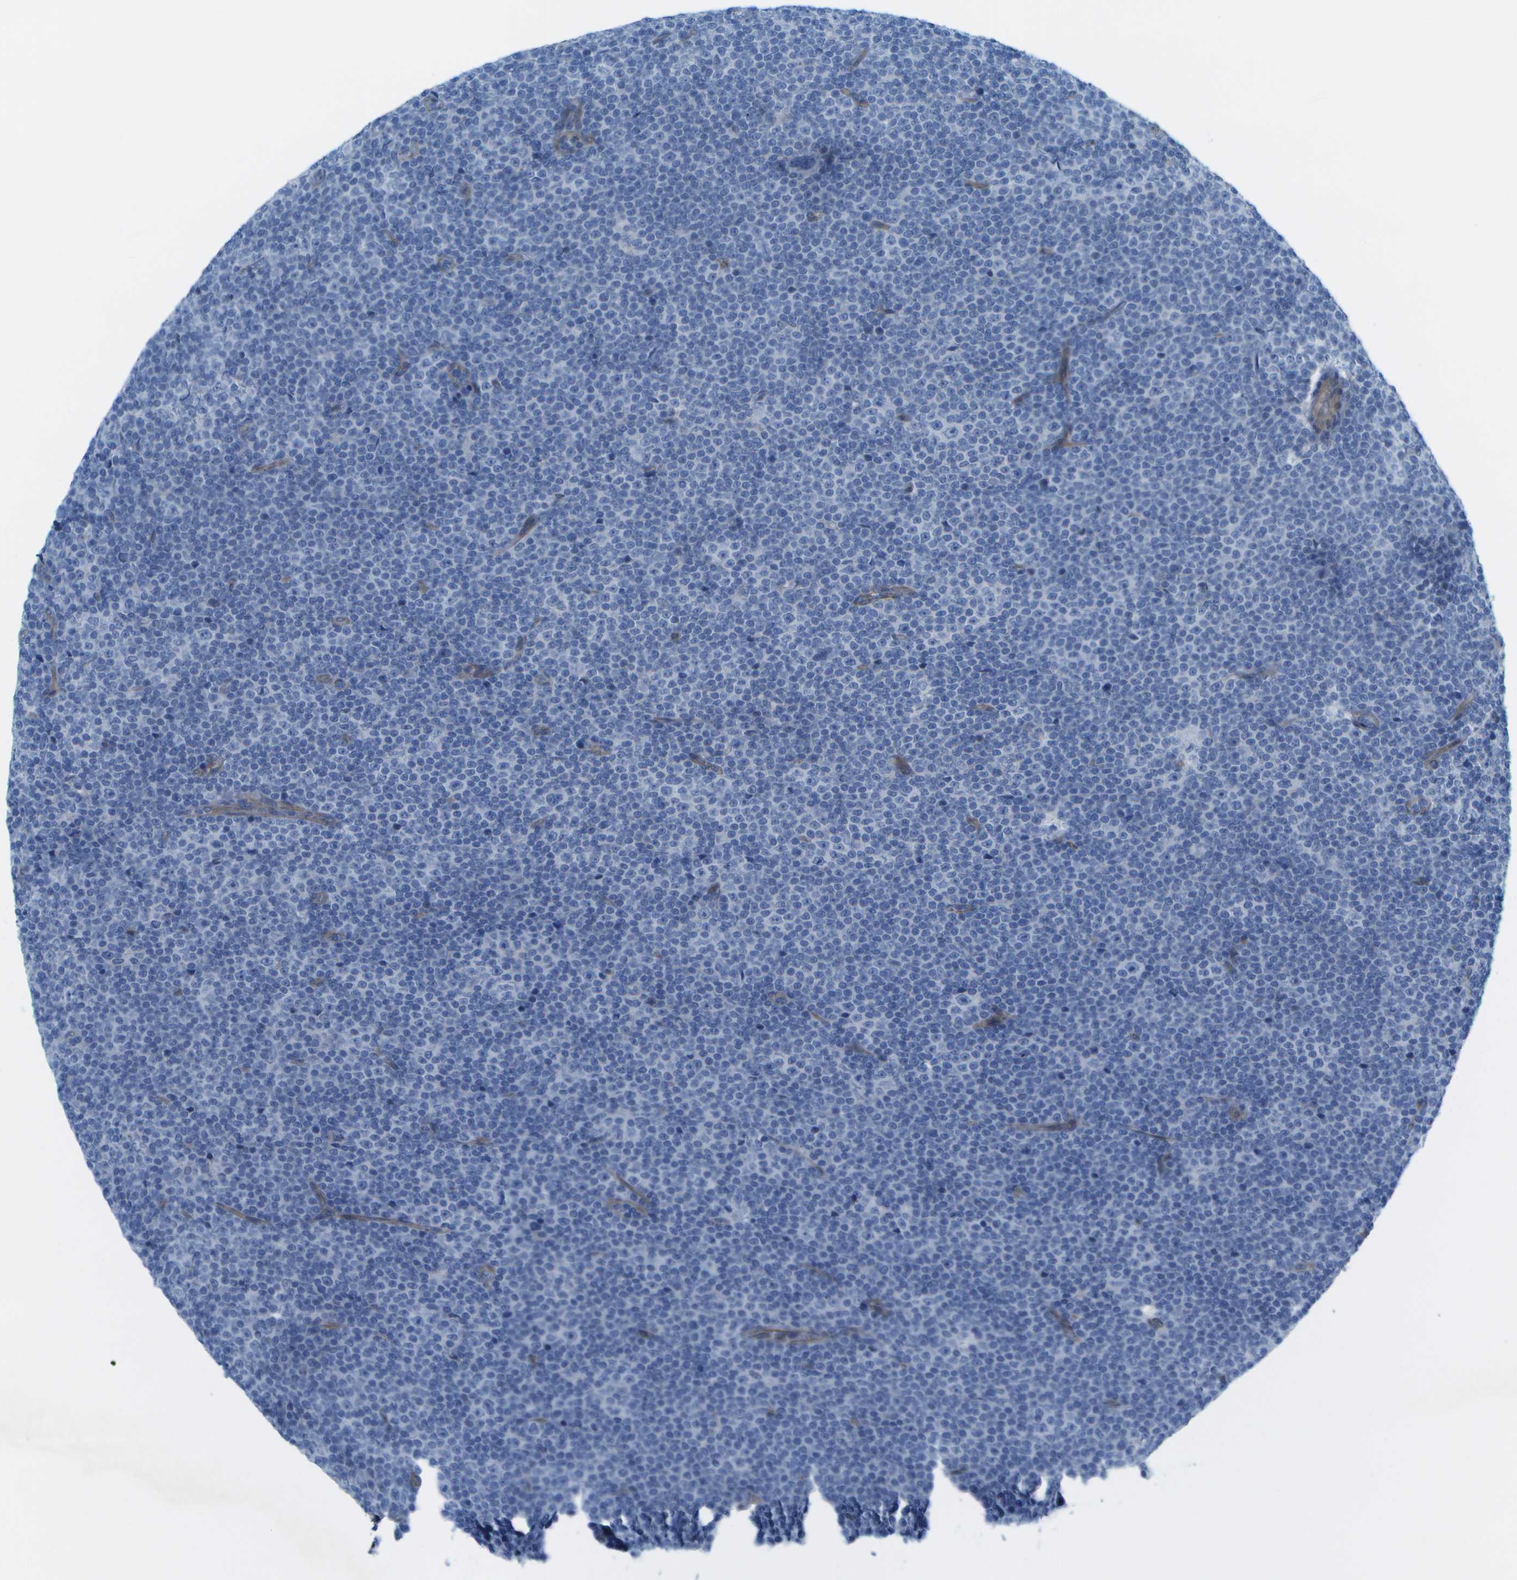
{"staining": {"intensity": "negative", "quantity": "none", "location": "none"}, "tissue": "lymphoma", "cell_type": "Tumor cells", "image_type": "cancer", "snomed": [{"axis": "morphology", "description": "Malignant lymphoma, non-Hodgkin's type, Low grade"}, {"axis": "topography", "description": "Lymph node"}], "caption": "Immunohistochemistry (IHC) of human low-grade malignant lymphoma, non-Hodgkin's type reveals no staining in tumor cells. (DAB immunohistochemistry (IHC) visualized using brightfield microscopy, high magnification).", "gene": "SORBS3", "patient": {"sex": "female", "age": 67}}